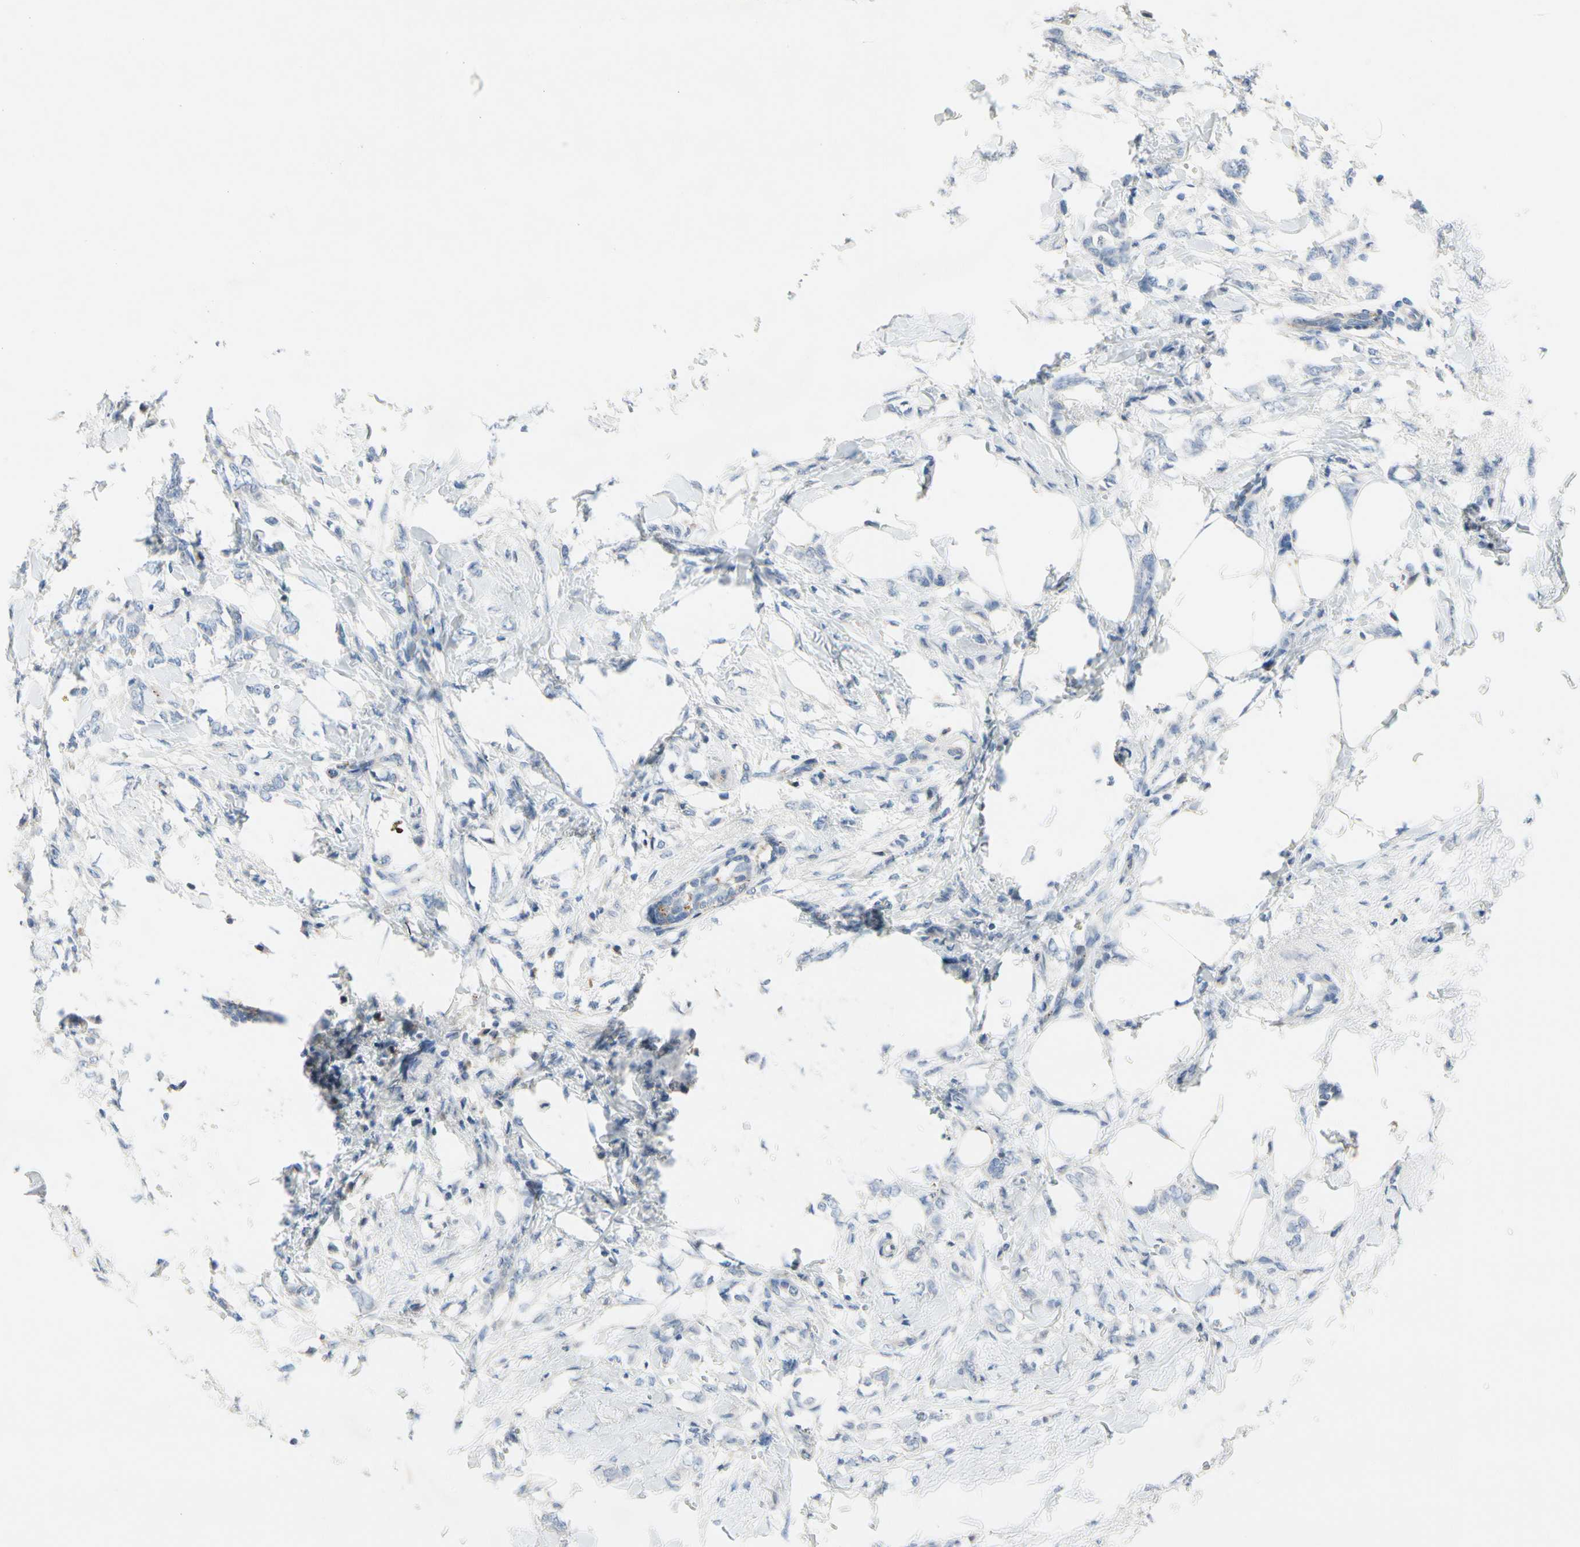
{"staining": {"intensity": "negative", "quantity": "none", "location": "none"}, "tissue": "breast cancer", "cell_type": "Tumor cells", "image_type": "cancer", "snomed": [{"axis": "morphology", "description": "Lobular carcinoma, in situ"}, {"axis": "morphology", "description": "Lobular carcinoma"}, {"axis": "topography", "description": "Breast"}], "caption": "Micrograph shows no significant protein expression in tumor cells of breast cancer. (DAB IHC visualized using brightfield microscopy, high magnification).", "gene": "RETSAT", "patient": {"sex": "female", "age": 41}}